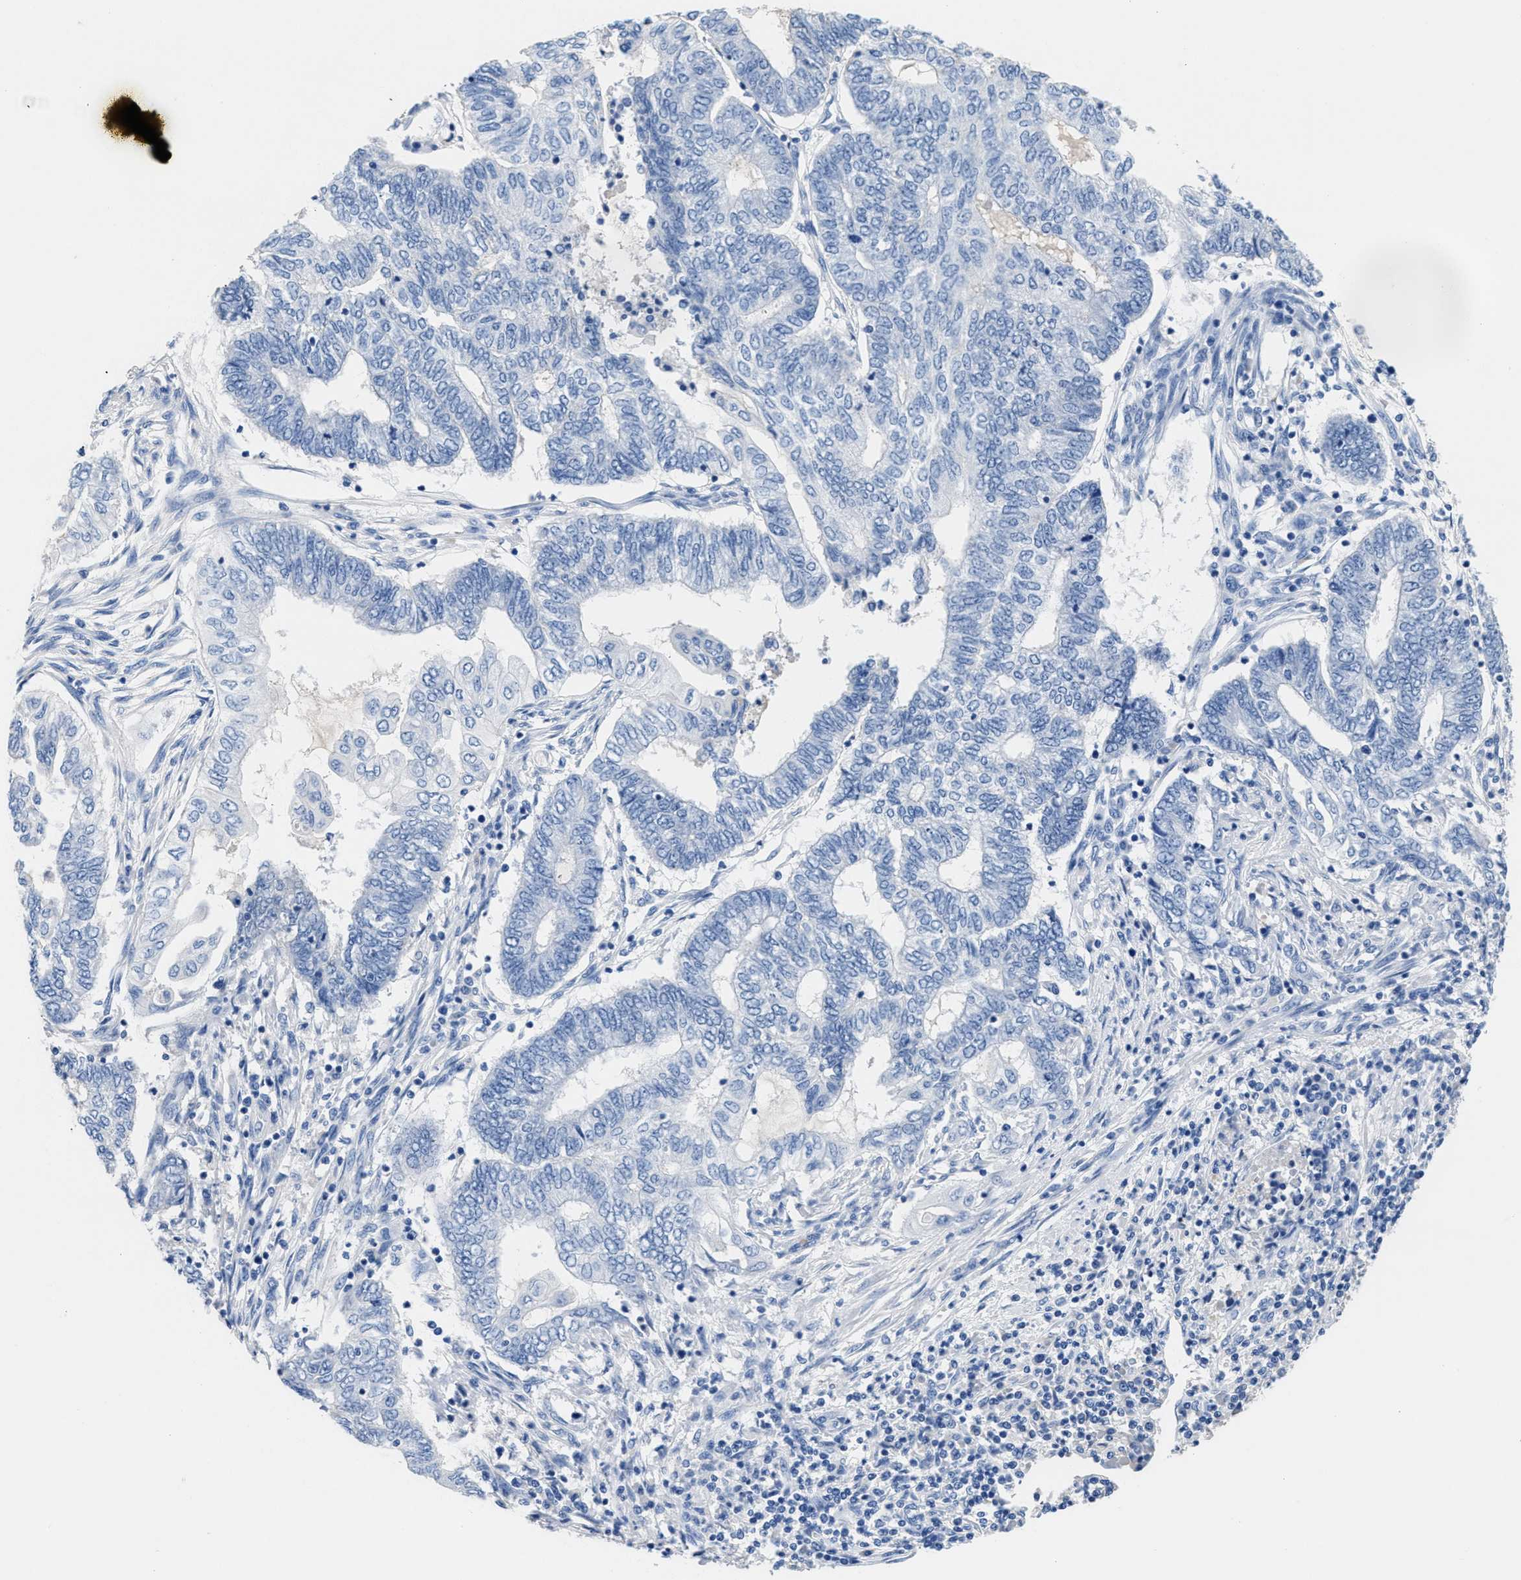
{"staining": {"intensity": "negative", "quantity": "none", "location": "none"}, "tissue": "endometrial cancer", "cell_type": "Tumor cells", "image_type": "cancer", "snomed": [{"axis": "morphology", "description": "Adenocarcinoma, NOS"}, {"axis": "topography", "description": "Uterus"}, {"axis": "topography", "description": "Endometrium"}], "caption": "Immunohistochemistry (IHC) micrograph of adenocarcinoma (endometrial) stained for a protein (brown), which displays no staining in tumor cells.", "gene": "SLFN13", "patient": {"sex": "female", "age": 70}}